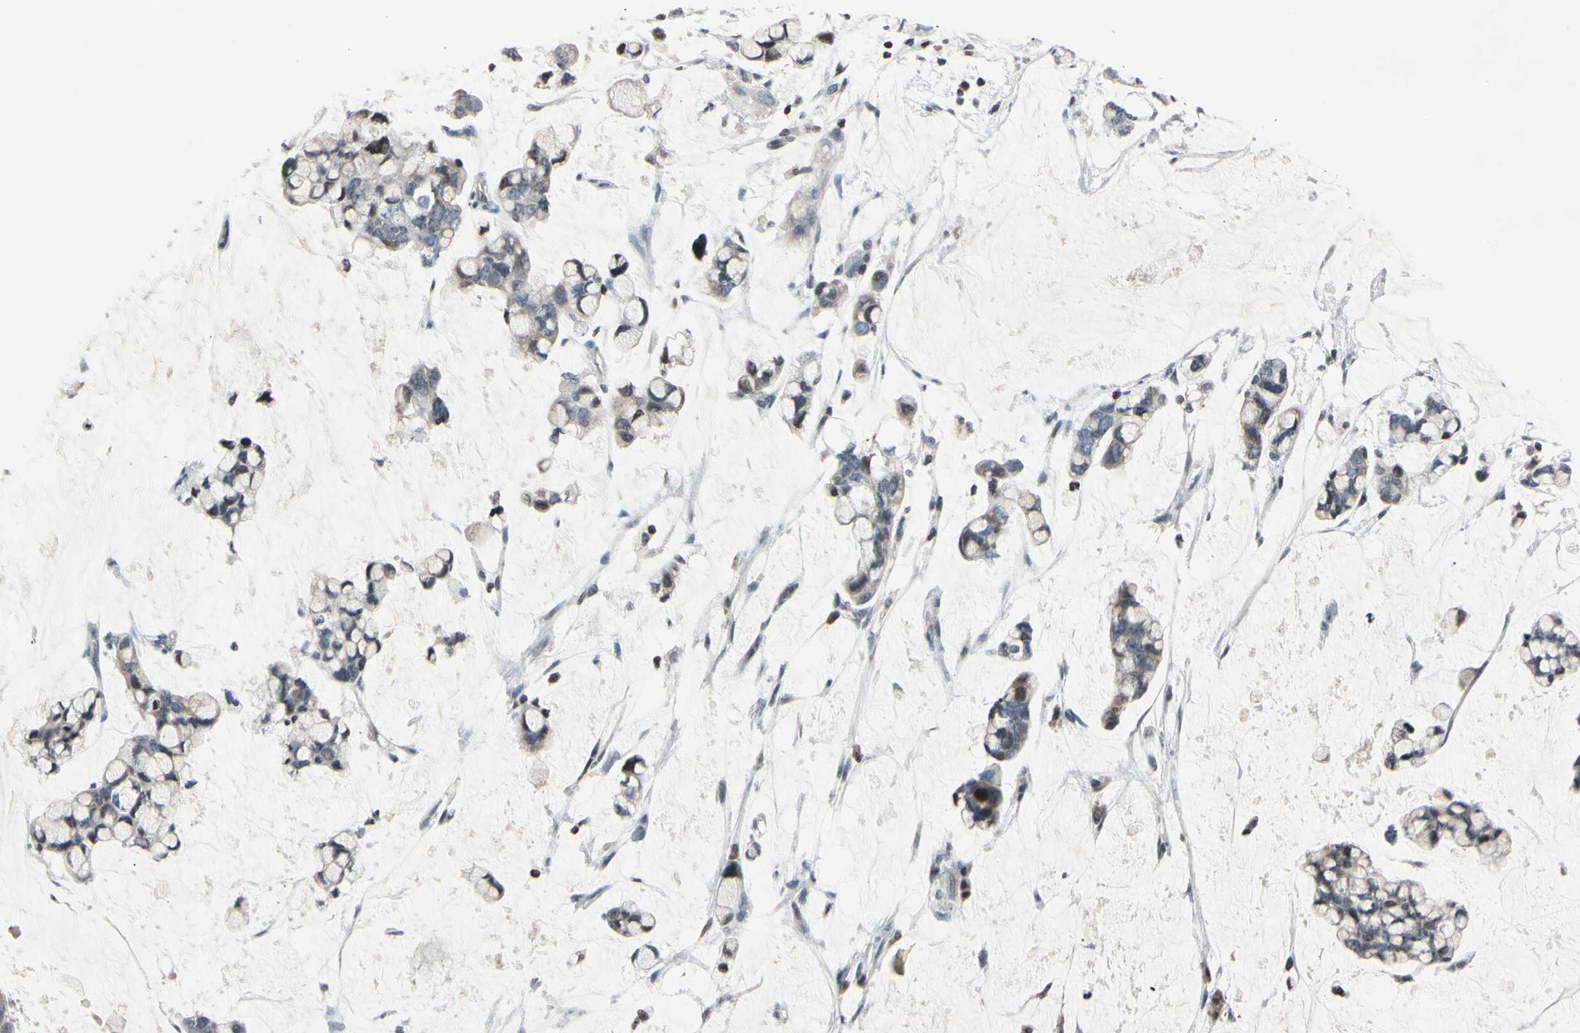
{"staining": {"intensity": "moderate", "quantity": "<25%", "location": "cytoplasmic/membranous"}, "tissue": "stomach cancer", "cell_type": "Tumor cells", "image_type": "cancer", "snomed": [{"axis": "morphology", "description": "Adenocarcinoma, NOS"}, {"axis": "topography", "description": "Stomach, lower"}], "caption": "An immunohistochemistry photomicrograph of neoplastic tissue is shown. Protein staining in brown highlights moderate cytoplasmic/membranous positivity in stomach adenocarcinoma within tumor cells.", "gene": "ARG1", "patient": {"sex": "male", "age": 84}}